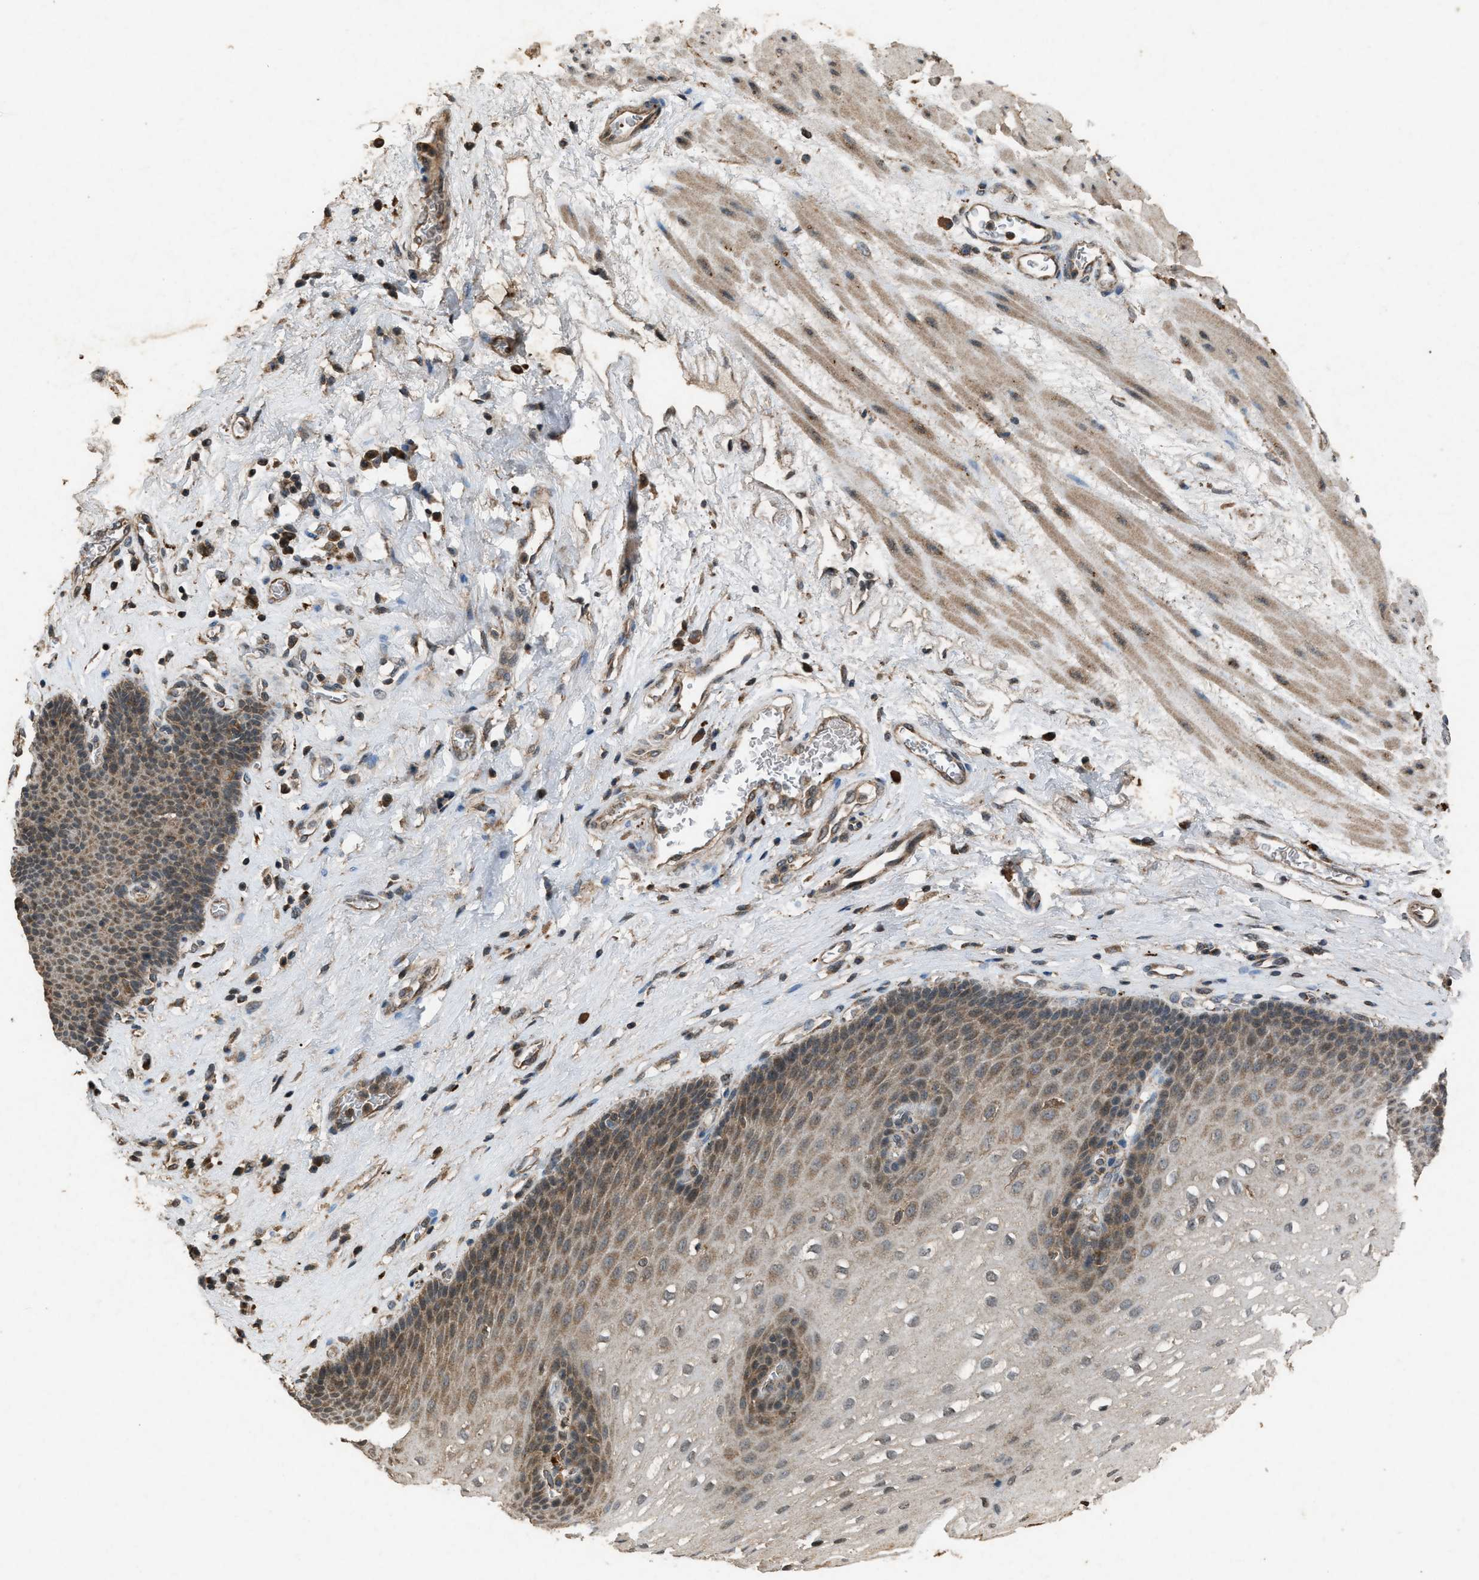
{"staining": {"intensity": "moderate", "quantity": ">75%", "location": "cytoplasmic/membranous,nuclear"}, "tissue": "esophagus", "cell_type": "Squamous epithelial cells", "image_type": "normal", "snomed": [{"axis": "morphology", "description": "Normal tissue, NOS"}, {"axis": "topography", "description": "Esophagus"}], "caption": "A micrograph of esophagus stained for a protein reveals moderate cytoplasmic/membranous,nuclear brown staining in squamous epithelial cells. The staining was performed using DAB (3,3'-diaminobenzidine) to visualize the protein expression in brown, while the nuclei were stained in blue with hematoxylin (Magnification: 20x).", "gene": "PSMD1", "patient": {"sex": "male", "age": 48}}